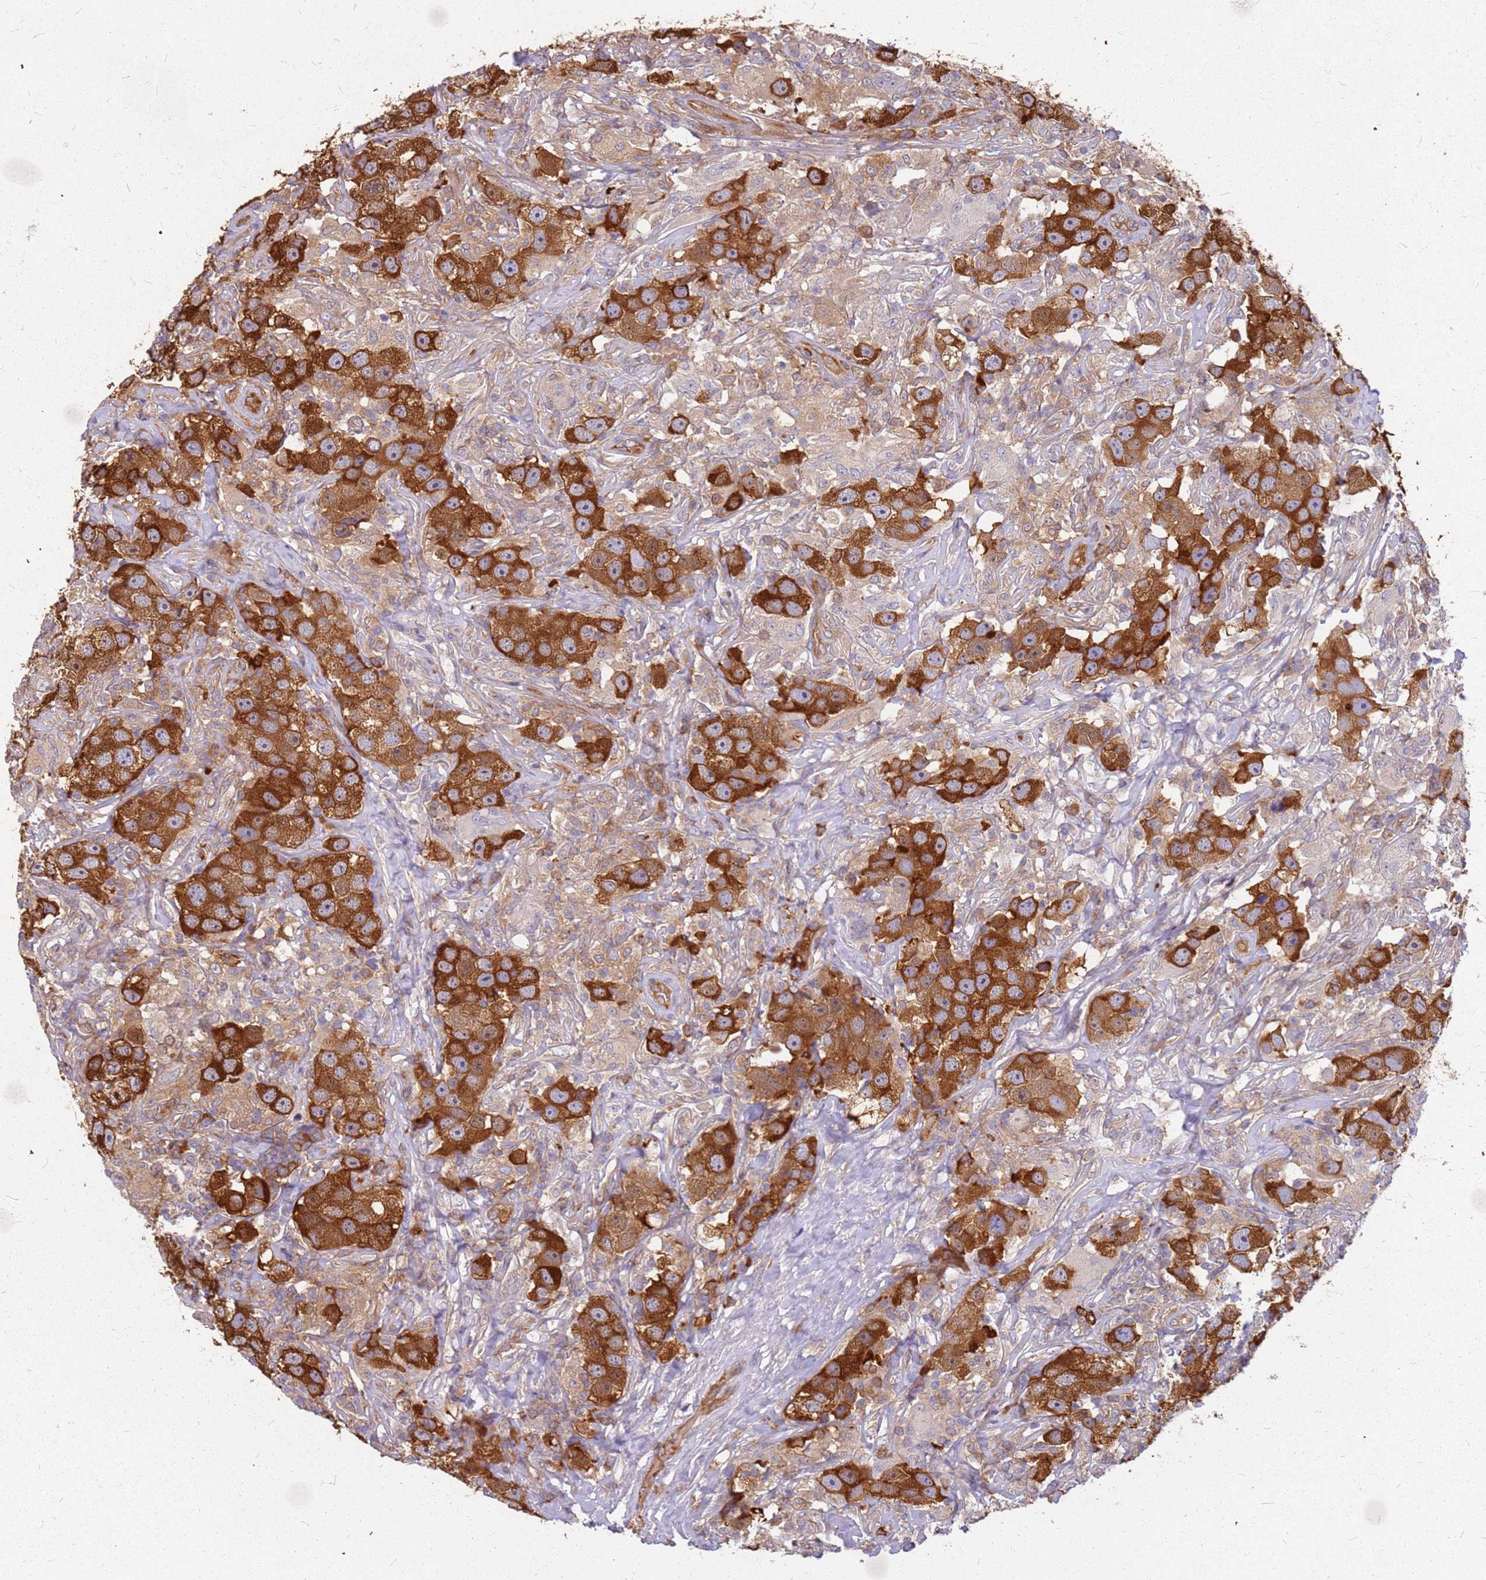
{"staining": {"intensity": "strong", "quantity": ">75%", "location": "cytoplasmic/membranous"}, "tissue": "testis cancer", "cell_type": "Tumor cells", "image_type": "cancer", "snomed": [{"axis": "morphology", "description": "Seminoma, NOS"}, {"axis": "topography", "description": "Testis"}], "caption": "DAB (3,3'-diaminobenzidine) immunohistochemical staining of human testis cancer (seminoma) demonstrates strong cytoplasmic/membranous protein expression in about >75% of tumor cells. Immunohistochemistry stains the protein in brown and the nuclei are stained blue.", "gene": "HDX", "patient": {"sex": "male", "age": 49}}